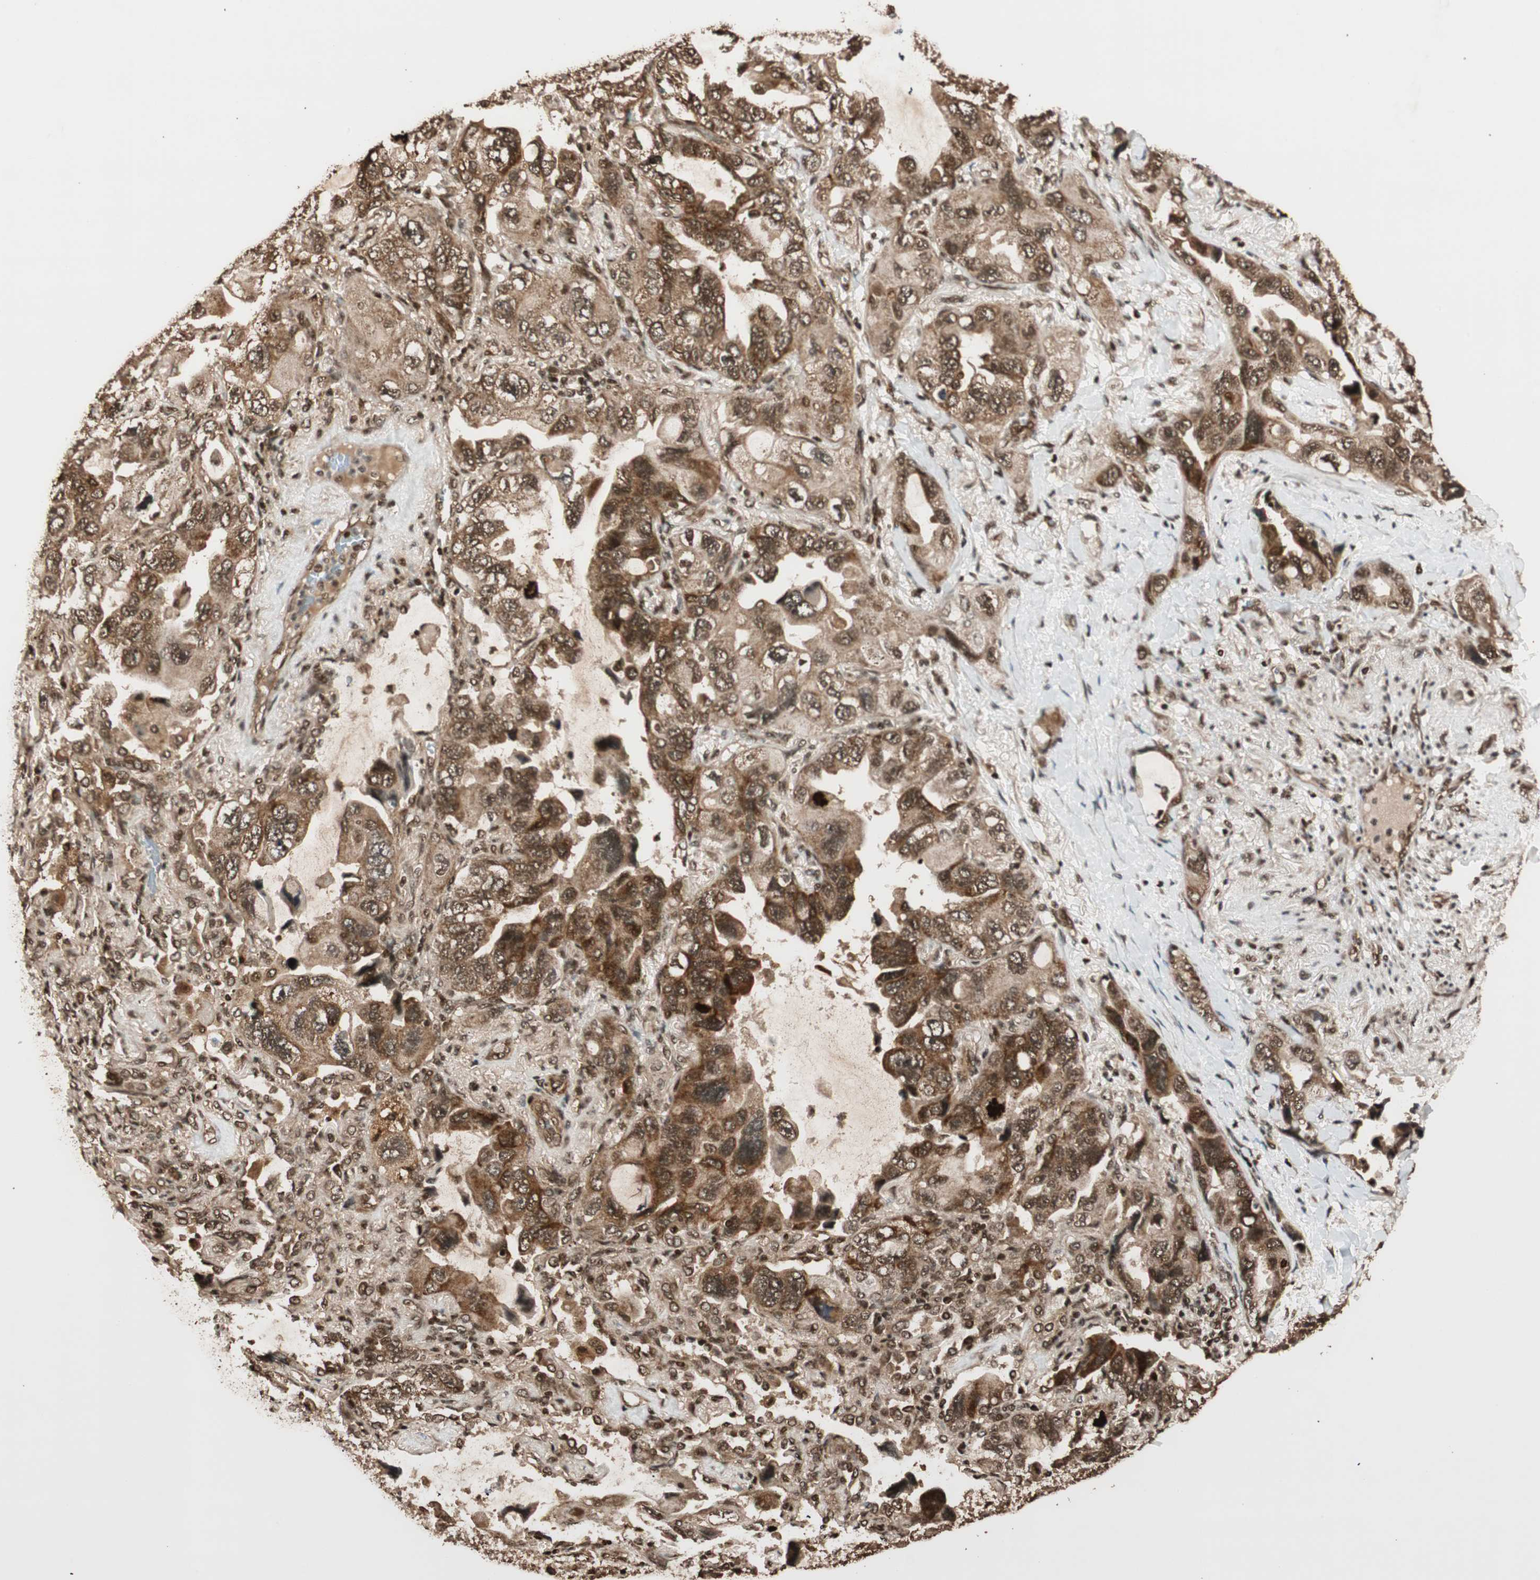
{"staining": {"intensity": "moderate", "quantity": ">75%", "location": "cytoplasmic/membranous"}, "tissue": "lung cancer", "cell_type": "Tumor cells", "image_type": "cancer", "snomed": [{"axis": "morphology", "description": "Squamous cell carcinoma, NOS"}, {"axis": "topography", "description": "Lung"}], "caption": "Protein staining by immunohistochemistry exhibits moderate cytoplasmic/membranous expression in approximately >75% of tumor cells in squamous cell carcinoma (lung).", "gene": "ALKBH5", "patient": {"sex": "female", "age": 73}}